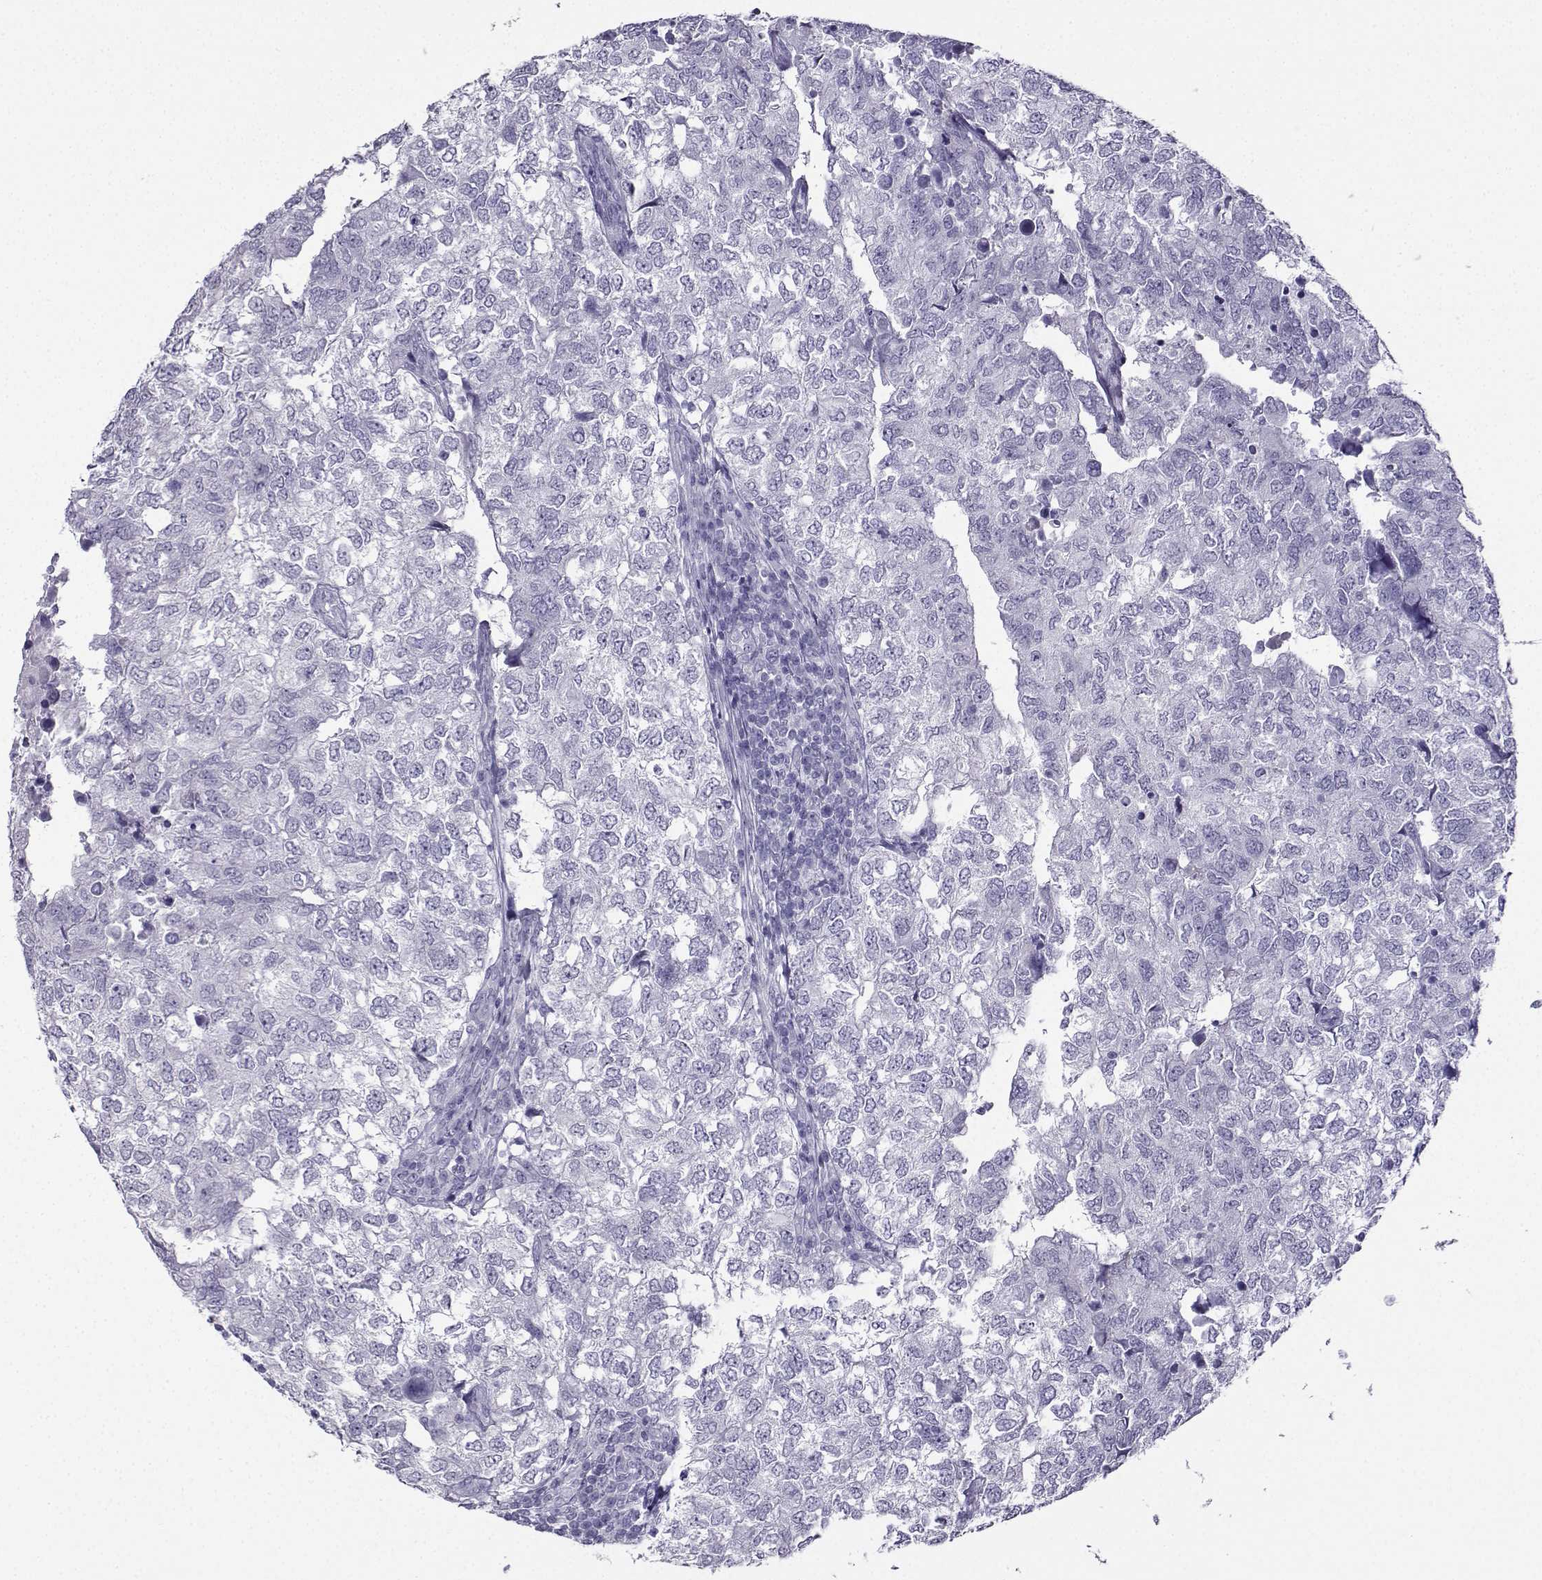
{"staining": {"intensity": "negative", "quantity": "none", "location": "none"}, "tissue": "breast cancer", "cell_type": "Tumor cells", "image_type": "cancer", "snomed": [{"axis": "morphology", "description": "Duct carcinoma"}, {"axis": "topography", "description": "Breast"}], "caption": "Micrograph shows no significant protein positivity in tumor cells of breast cancer.", "gene": "KIF17", "patient": {"sex": "female", "age": 30}}